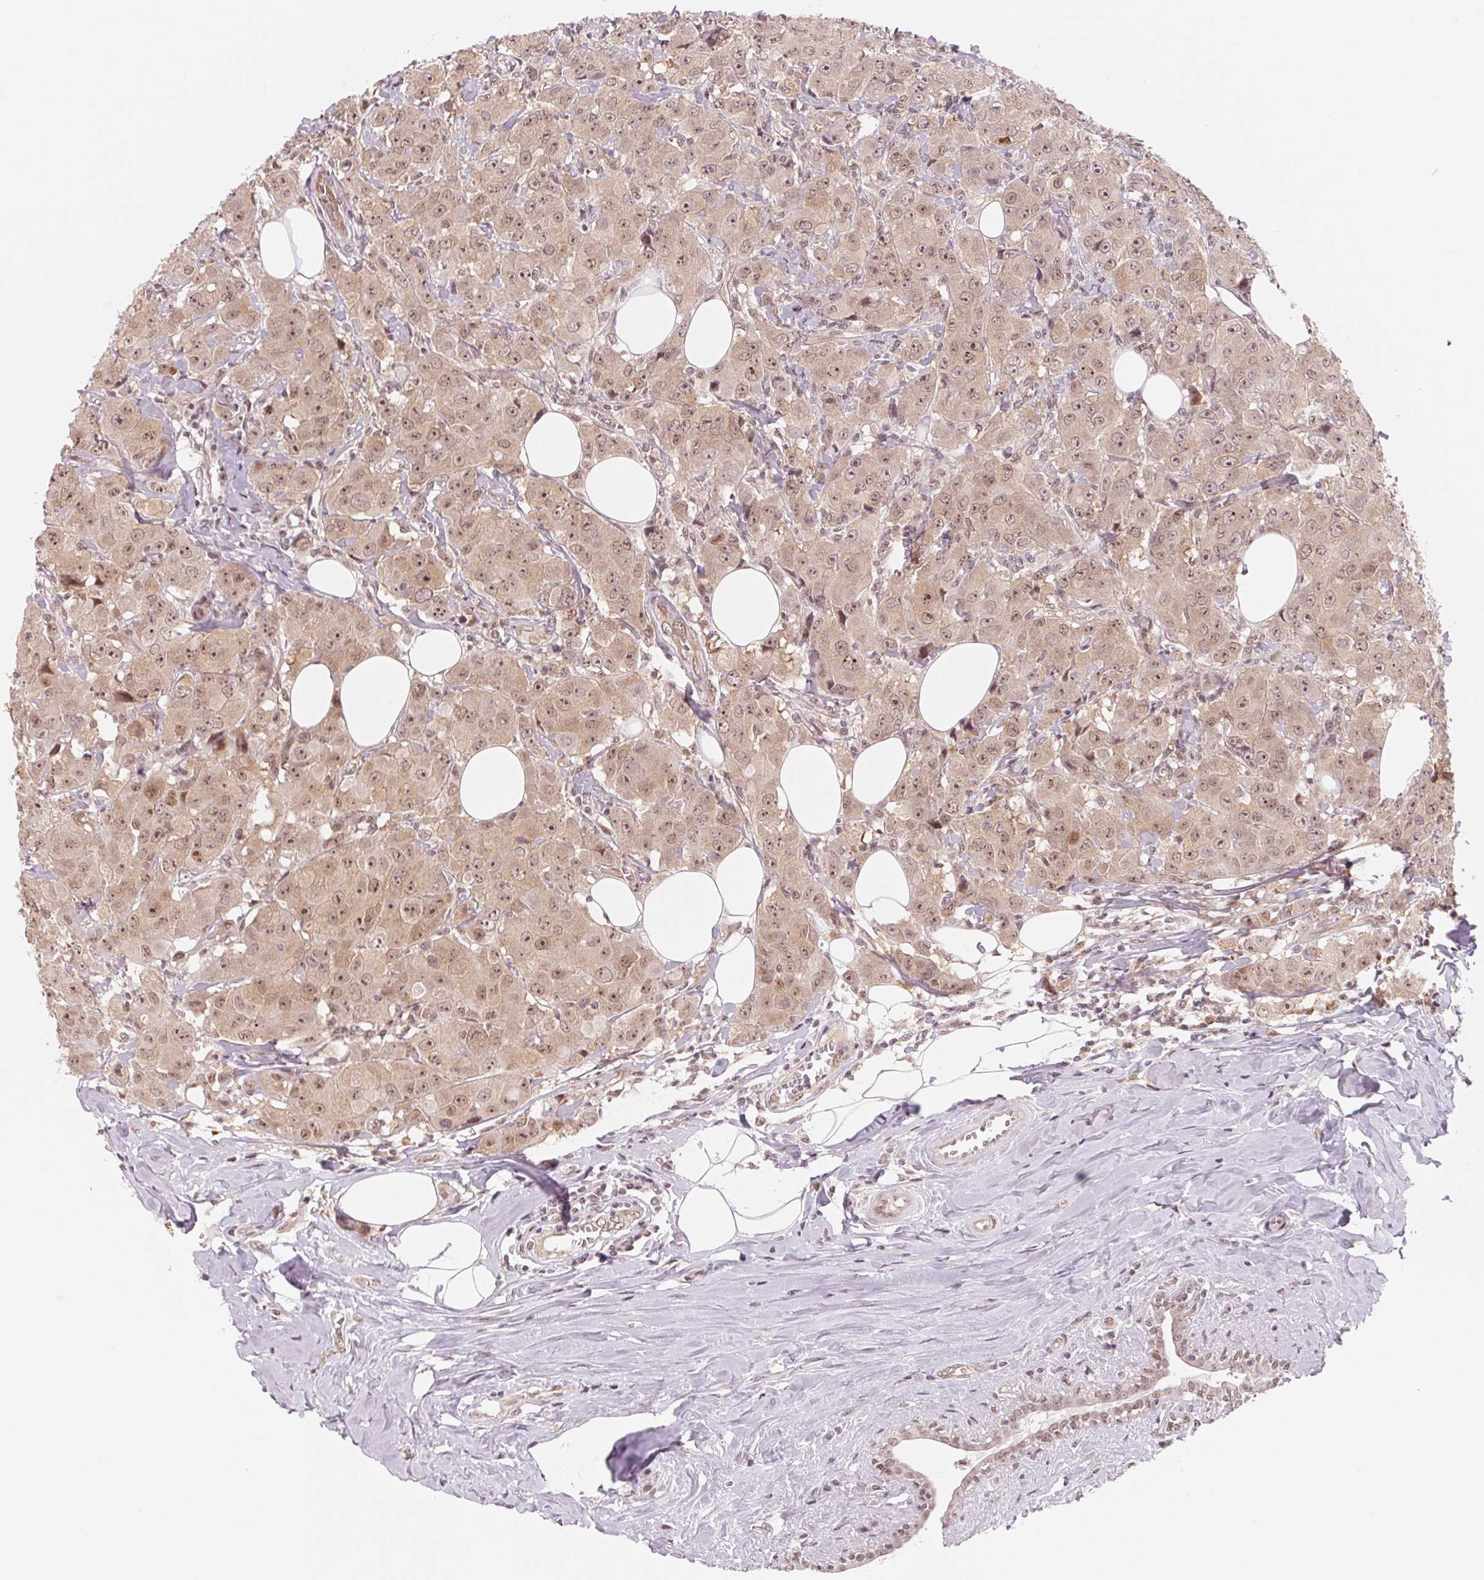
{"staining": {"intensity": "moderate", "quantity": ">75%", "location": "cytoplasmic/membranous,nuclear"}, "tissue": "breast cancer", "cell_type": "Tumor cells", "image_type": "cancer", "snomed": [{"axis": "morphology", "description": "Normal tissue, NOS"}, {"axis": "morphology", "description": "Duct carcinoma"}, {"axis": "topography", "description": "Breast"}], "caption": "IHC photomicrograph of neoplastic tissue: human intraductal carcinoma (breast) stained using immunohistochemistry shows medium levels of moderate protein expression localized specifically in the cytoplasmic/membranous and nuclear of tumor cells, appearing as a cytoplasmic/membranous and nuclear brown color.", "gene": "DNAJB6", "patient": {"sex": "female", "age": 43}}